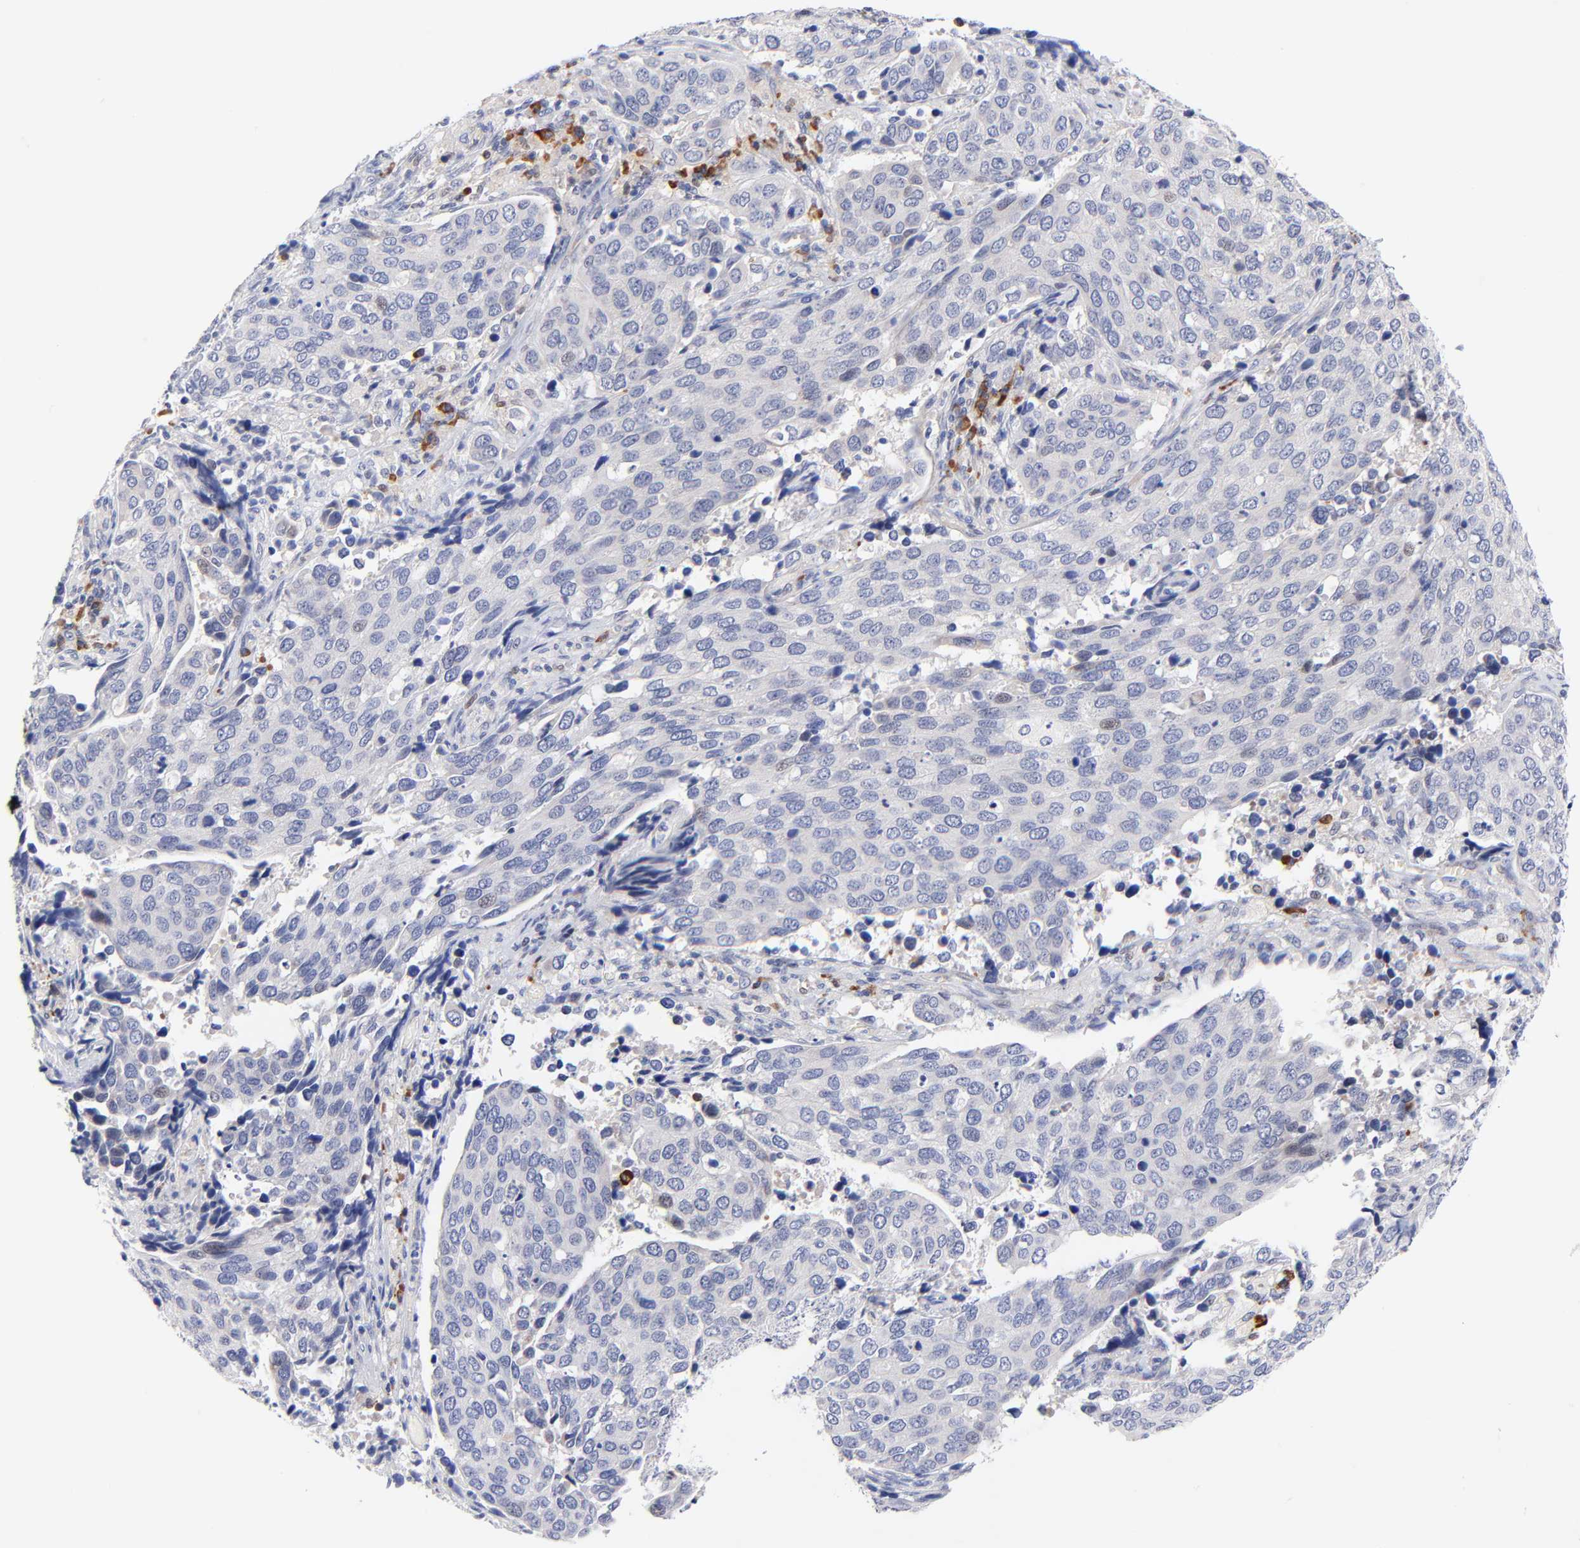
{"staining": {"intensity": "negative", "quantity": "none", "location": "none"}, "tissue": "cervical cancer", "cell_type": "Tumor cells", "image_type": "cancer", "snomed": [{"axis": "morphology", "description": "Squamous cell carcinoma, NOS"}, {"axis": "topography", "description": "Cervix"}], "caption": "Immunohistochemistry (IHC) histopathology image of human cervical cancer (squamous cell carcinoma) stained for a protein (brown), which reveals no positivity in tumor cells. (DAB (3,3'-diaminobenzidine) immunohistochemistry visualized using brightfield microscopy, high magnification).", "gene": "AFF2", "patient": {"sex": "female", "age": 54}}